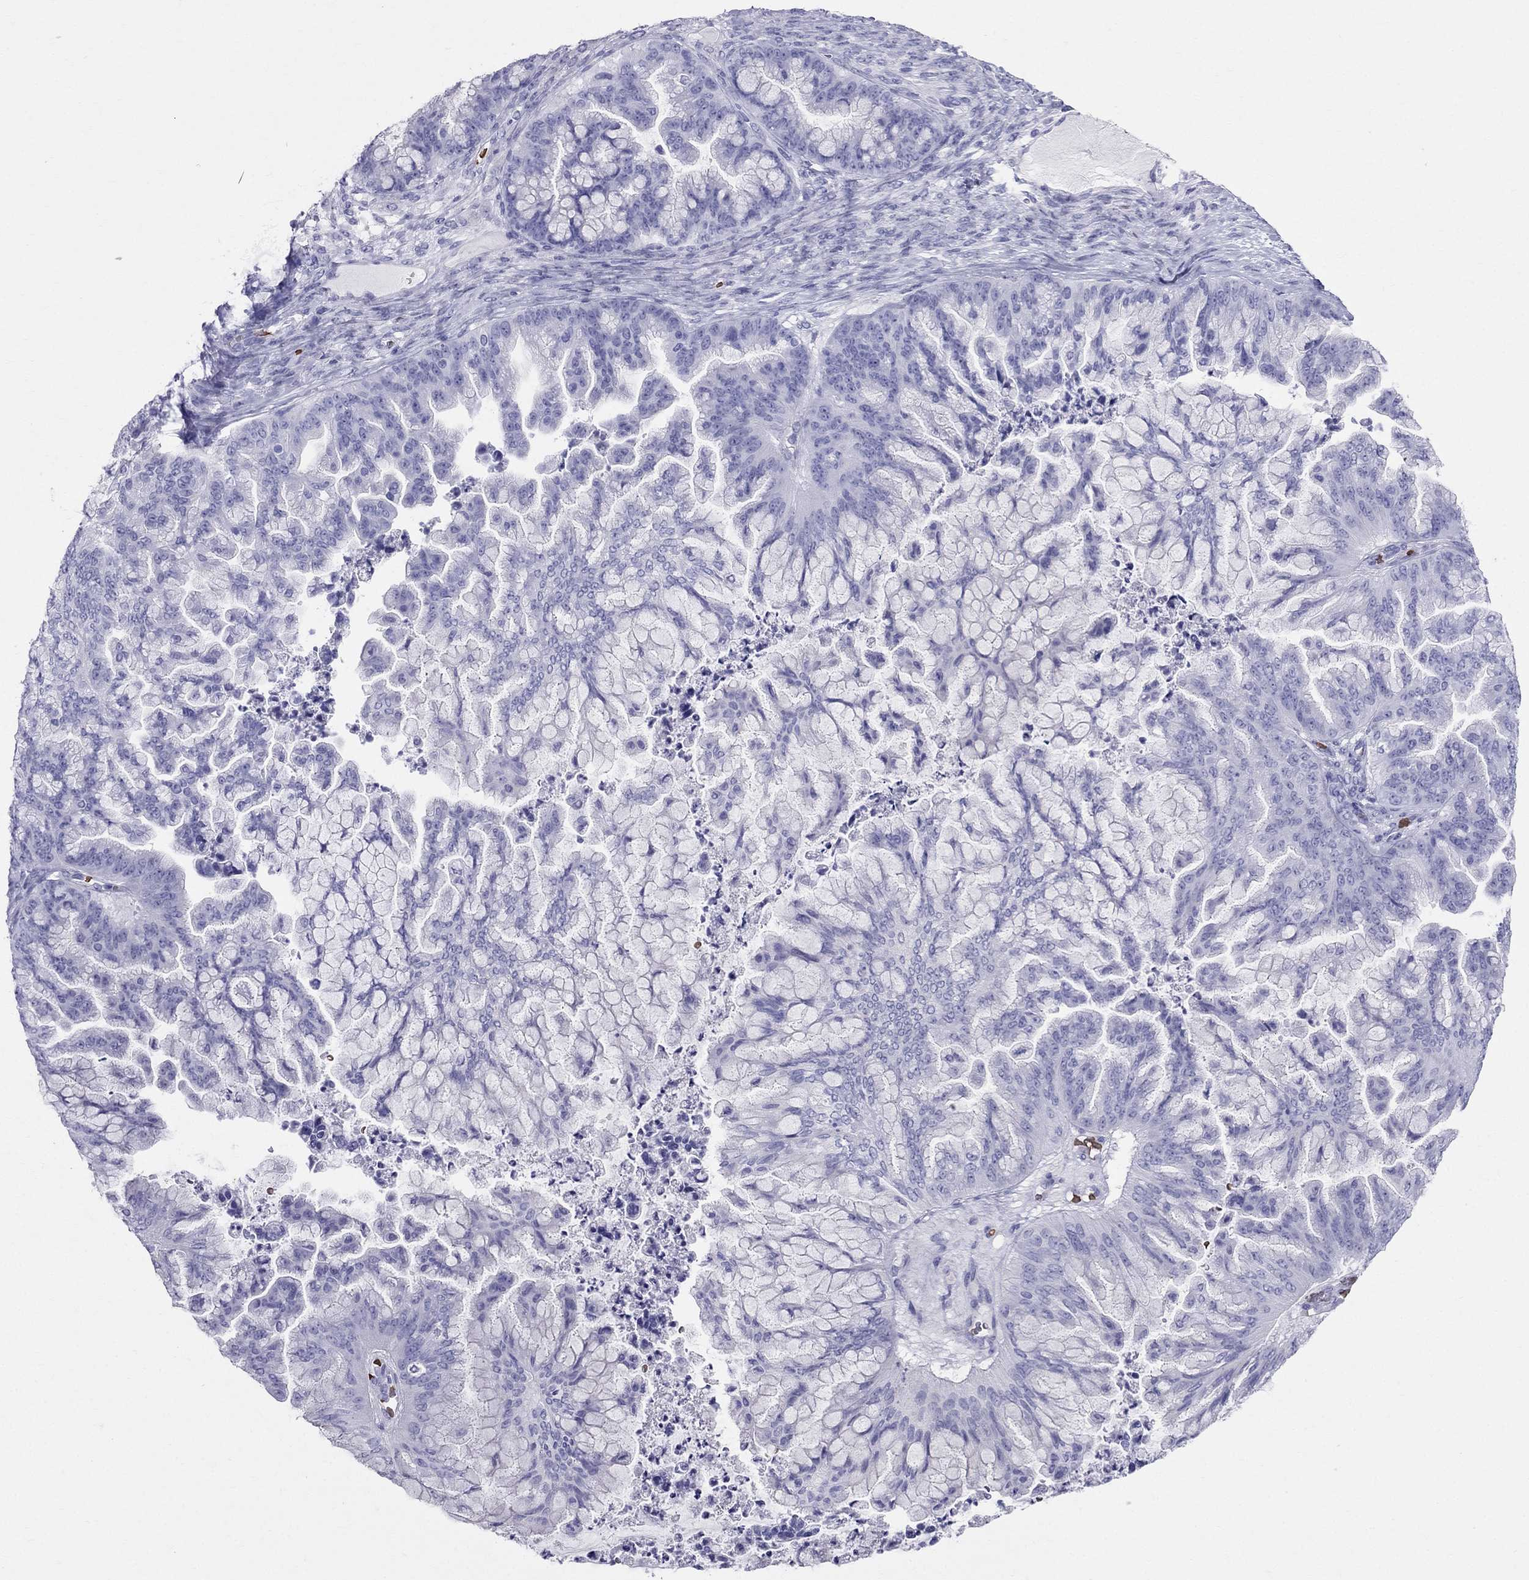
{"staining": {"intensity": "negative", "quantity": "none", "location": "none"}, "tissue": "ovarian cancer", "cell_type": "Tumor cells", "image_type": "cancer", "snomed": [{"axis": "morphology", "description": "Cystadenocarcinoma, mucinous, NOS"}, {"axis": "topography", "description": "Ovary"}], "caption": "Ovarian cancer was stained to show a protein in brown. There is no significant staining in tumor cells.", "gene": "DNAAF6", "patient": {"sex": "female", "age": 67}}